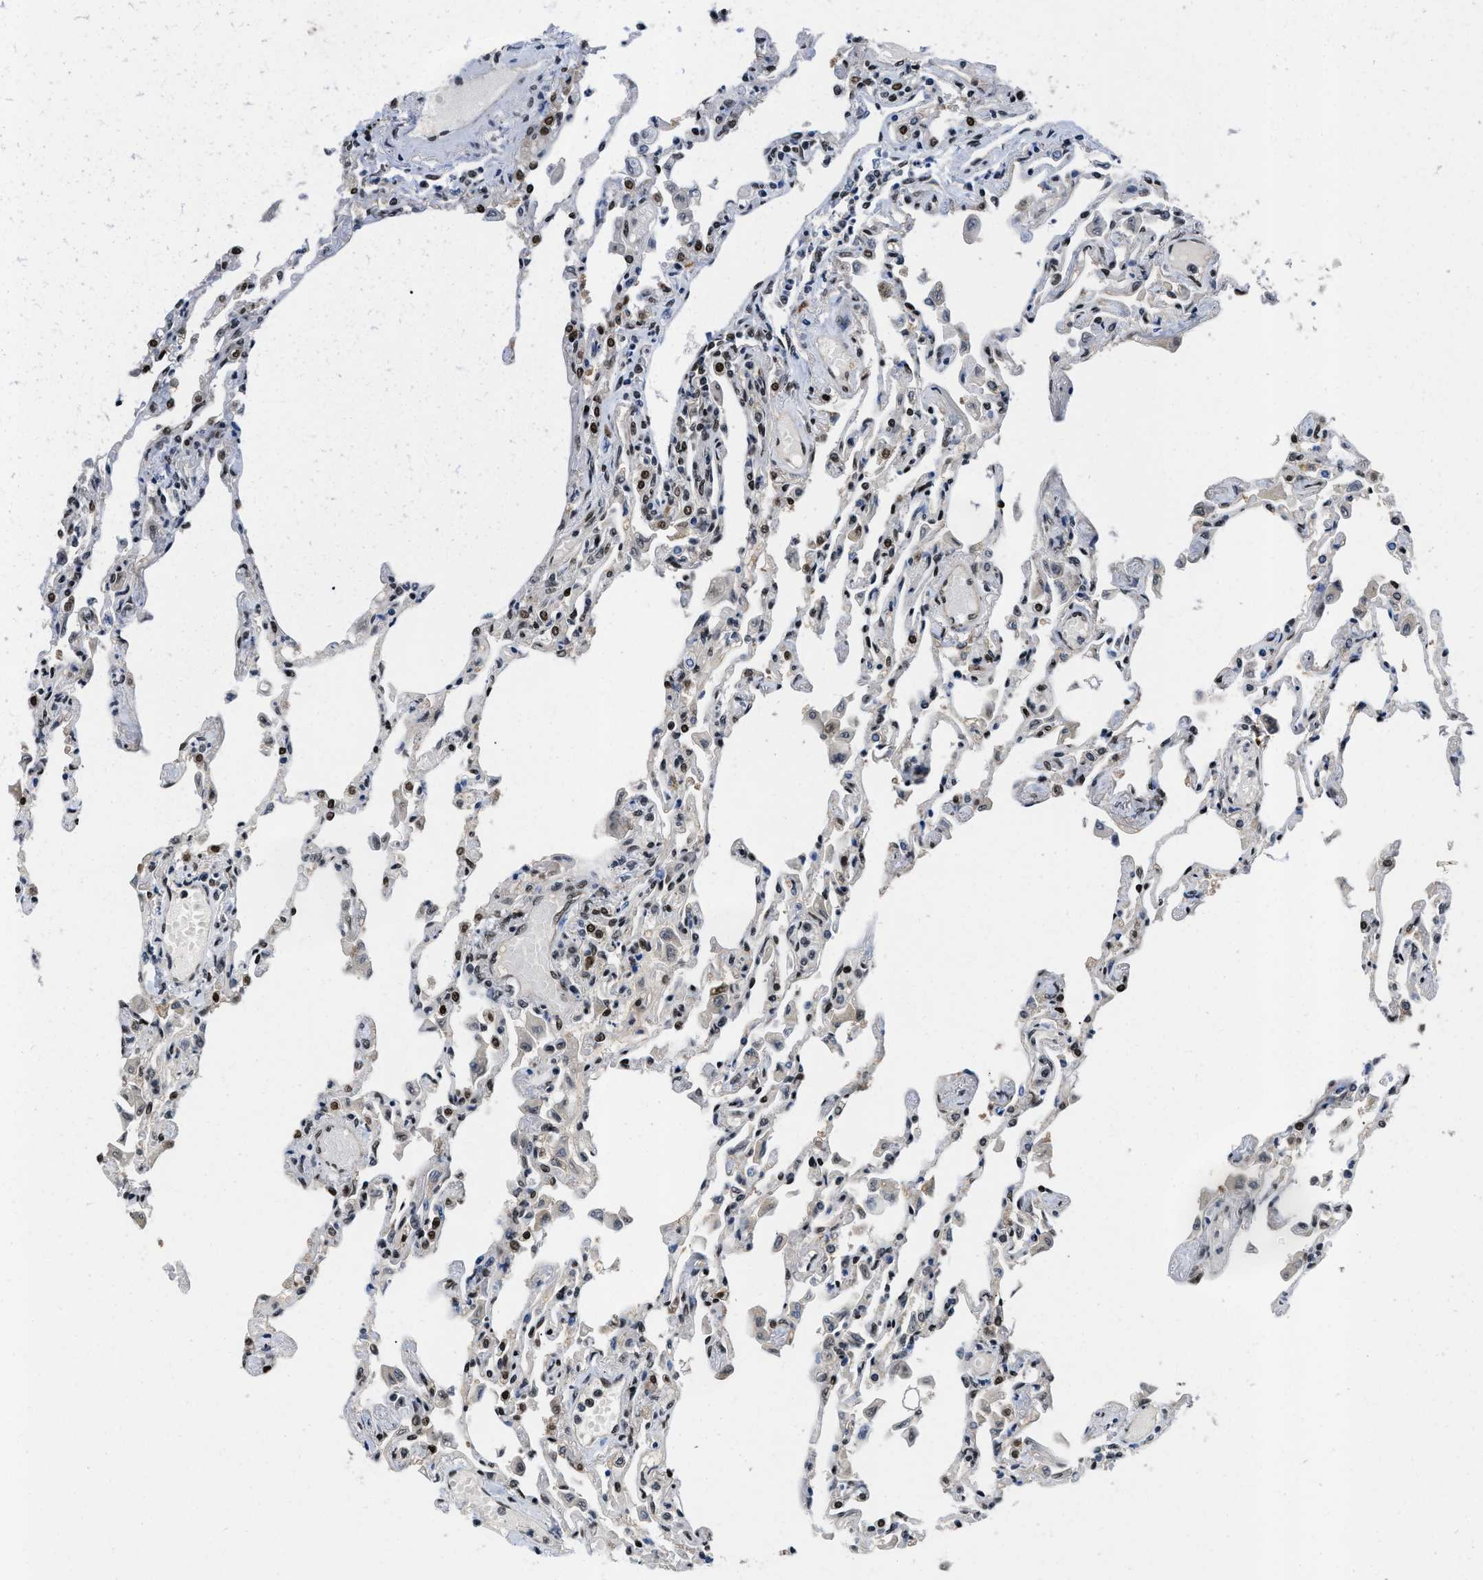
{"staining": {"intensity": "moderate", "quantity": ">75%", "location": "nuclear"}, "tissue": "lung", "cell_type": "Alveolar cells", "image_type": "normal", "snomed": [{"axis": "morphology", "description": "Normal tissue, NOS"}, {"axis": "topography", "description": "Bronchus"}, {"axis": "topography", "description": "Lung"}], "caption": "An immunohistochemistry photomicrograph of unremarkable tissue is shown. Protein staining in brown highlights moderate nuclear positivity in lung within alveolar cells.", "gene": "SAFB", "patient": {"sex": "female", "age": 49}}